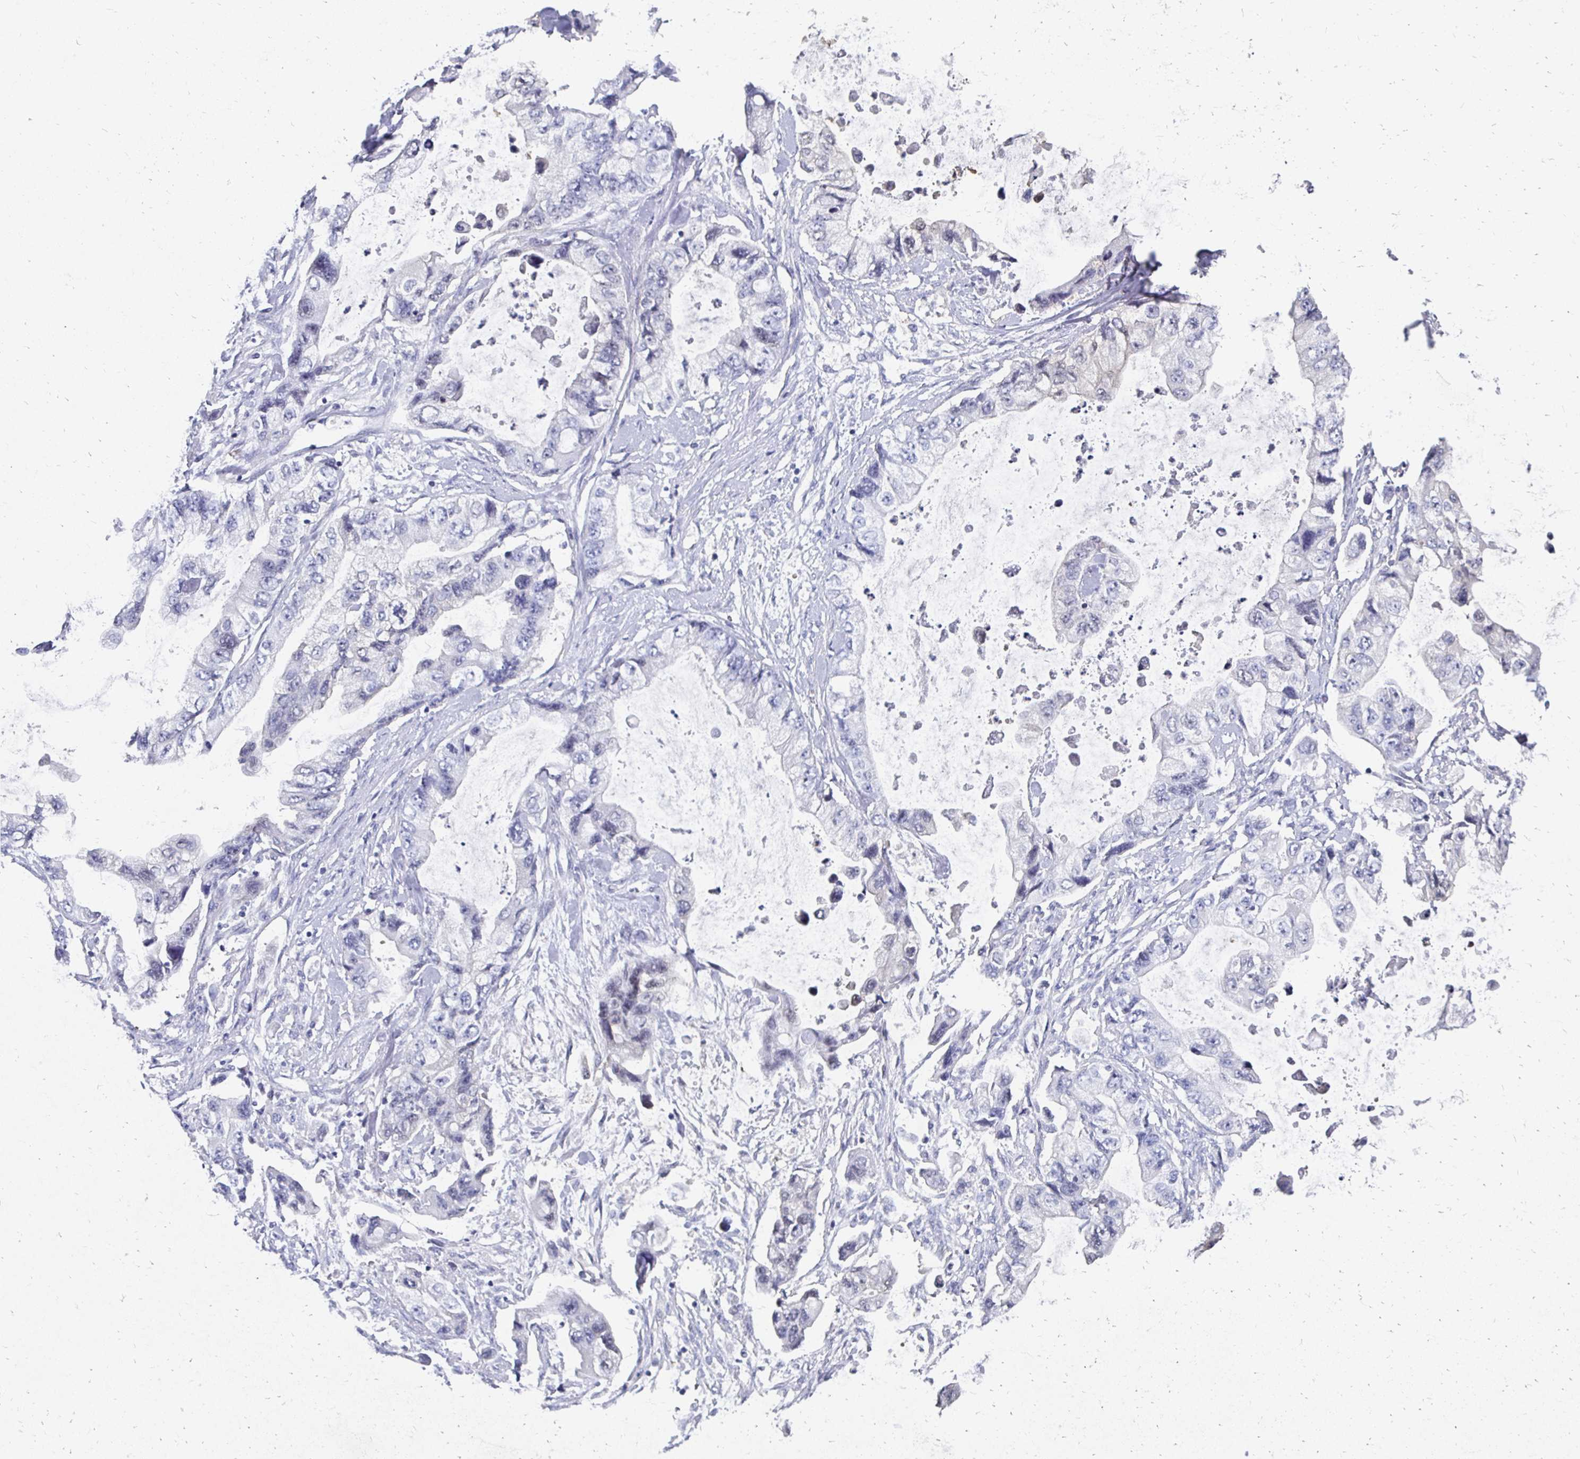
{"staining": {"intensity": "negative", "quantity": "none", "location": "none"}, "tissue": "stomach cancer", "cell_type": "Tumor cells", "image_type": "cancer", "snomed": [{"axis": "morphology", "description": "Adenocarcinoma, NOS"}, {"axis": "topography", "description": "Pancreas"}, {"axis": "topography", "description": "Stomach, upper"}, {"axis": "topography", "description": "Stomach"}], "caption": "The photomicrograph demonstrates no significant staining in tumor cells of adenocarcinoma (stomach).", "gene": "SYCP3", "patient": {"sex": "male", "age": 77}}